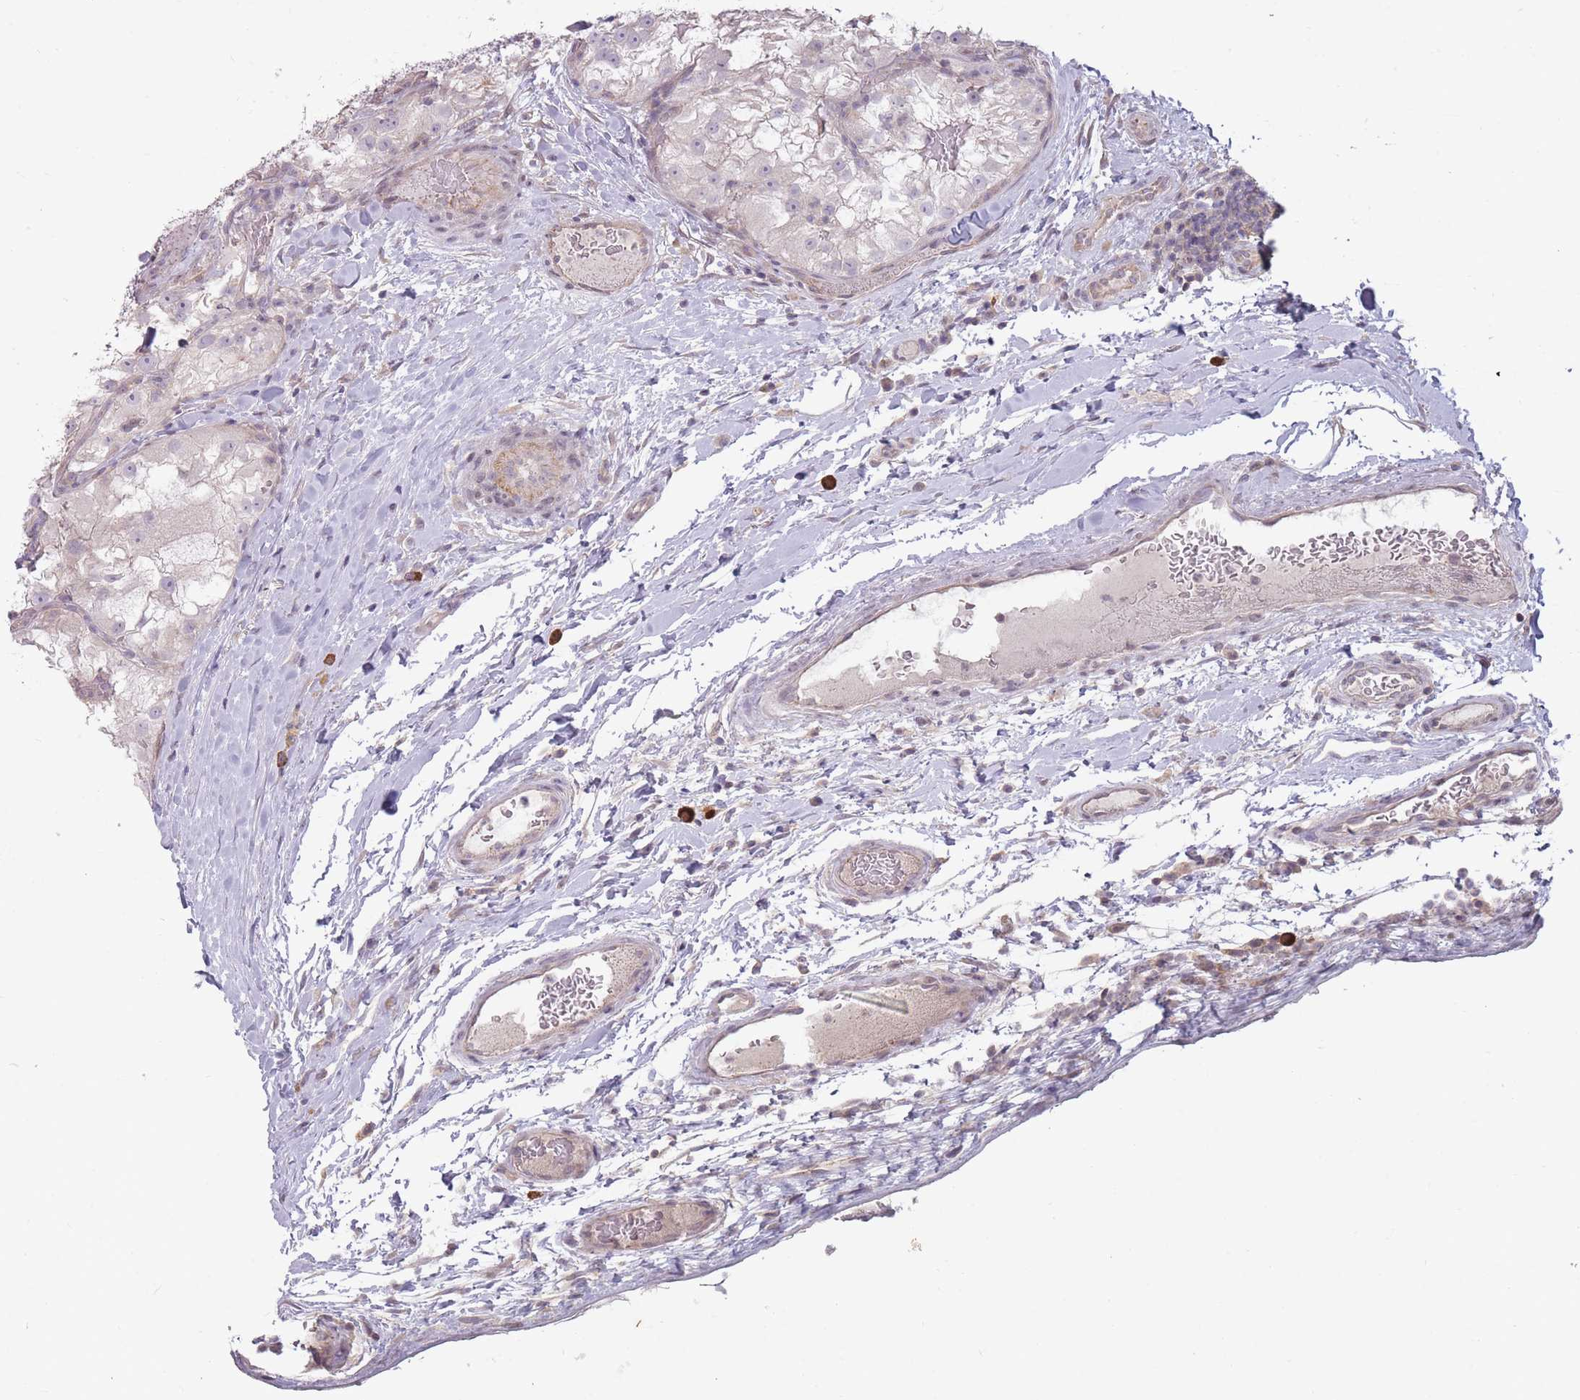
{"staining": {"intensity": "negative", "quantity": "none", "location": "none"}, "tissue": "renal cancer", "cell_type": "Tumor cells", "image_type": "cancer", "snomed": [{"axis": "morphology", "description": "Adenocarcinoma, NOS"}, {"axis": "topography", "description": "Kidney"}], "caption": "This is a photomicrograph of IHC staining of renal adenocarcinoma, which shows no staining in tumor cells. (DAB immunohistochemistry, high magnification).", "gene": "TET3", "patient": {"sex": "female", "age": 72}}